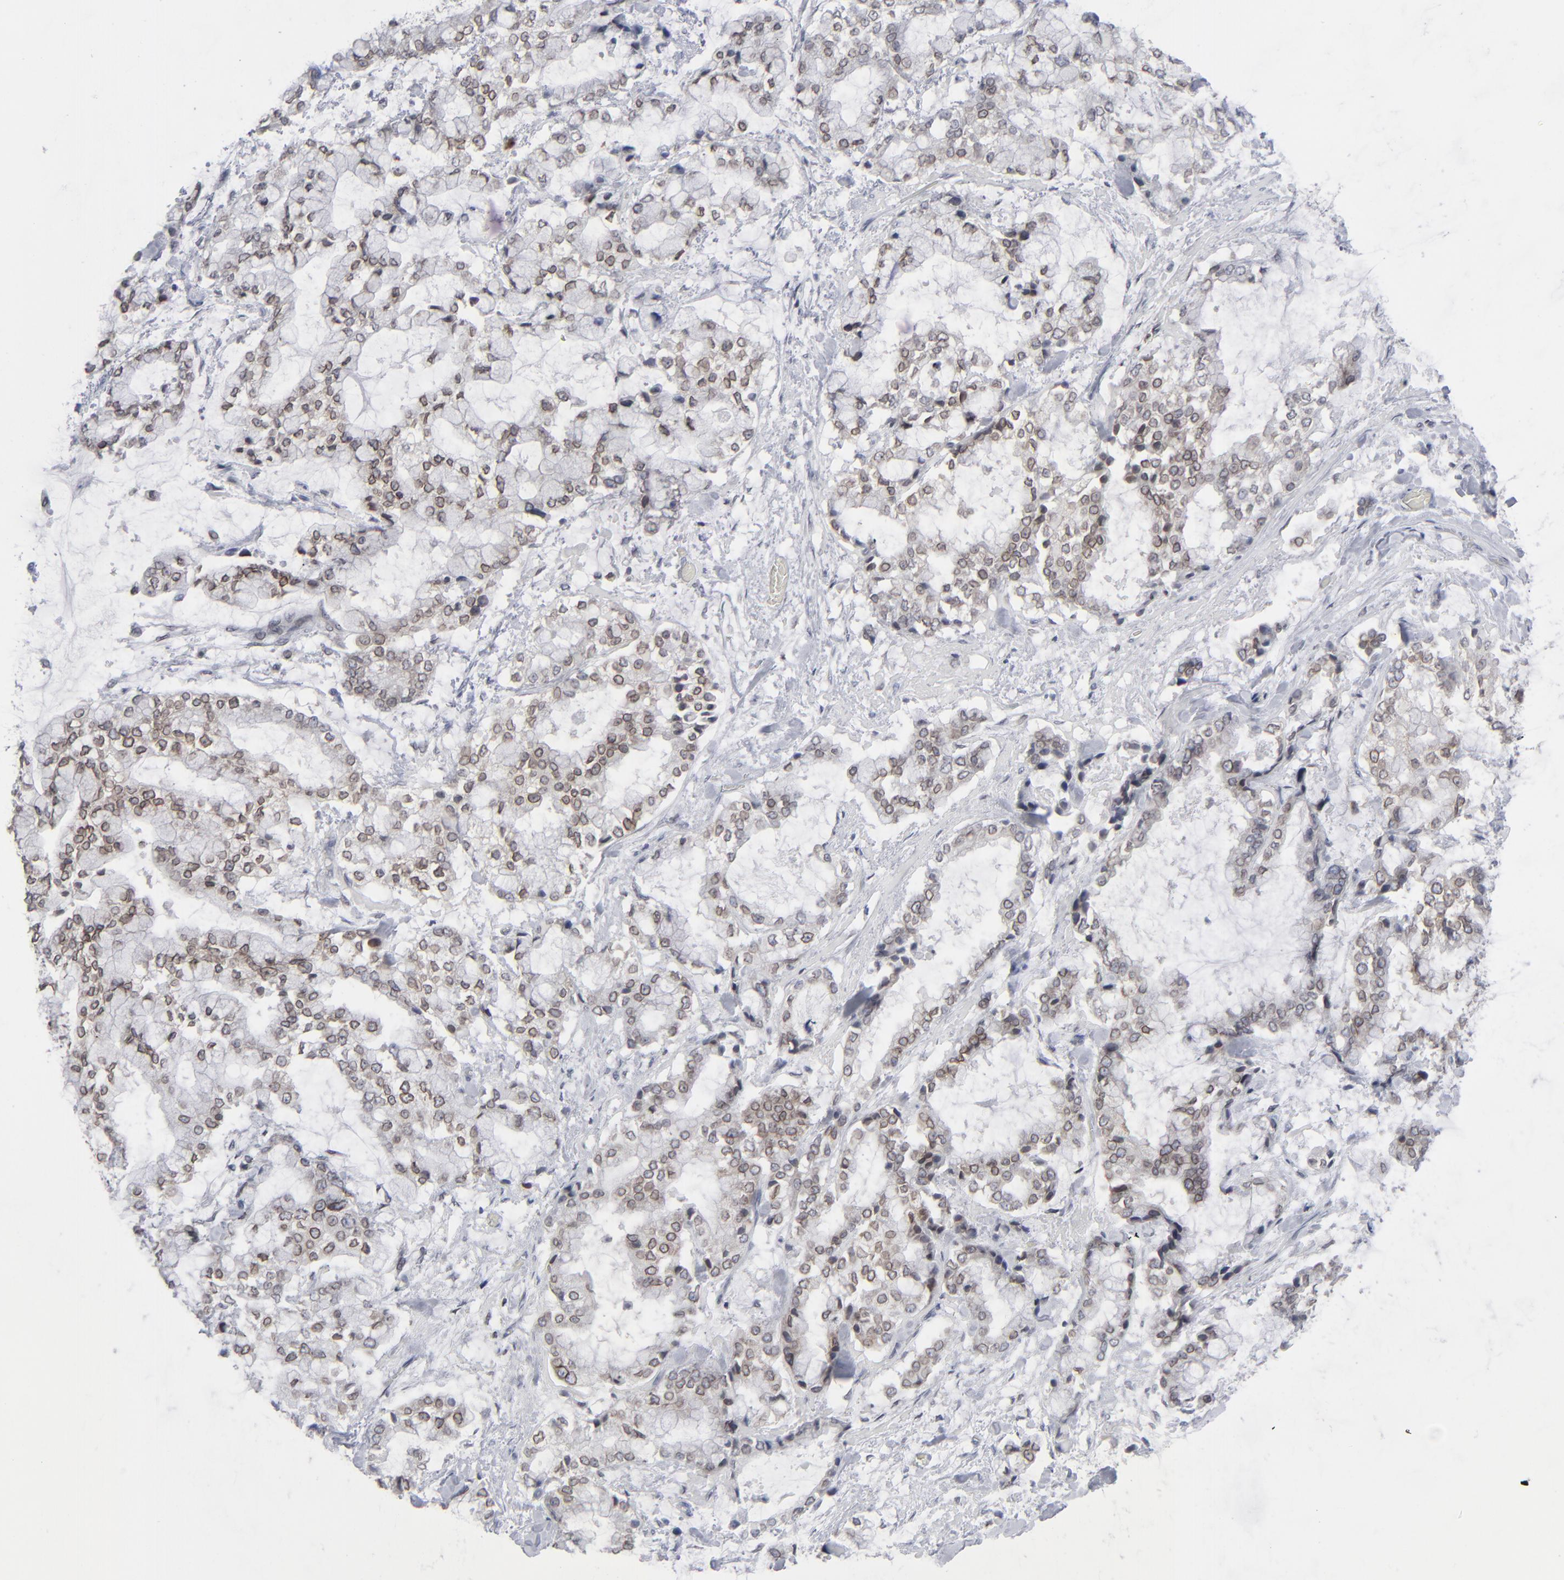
{"staining": {"intensity": "weak", "quantity": ">75%", "location": "nuclear"}, "tissue": "stomach cancer", "cell_type": "Tumor cells", "image_type": "cancer", "snomed": [{"axis": "morphology", "description": "Normal tissue, NOS"}, {"axis": "morphology", "description": "Adenocarcinoma, NOS"}, {"axis": "topography", "description": "Stomach, upper"}, {"axis": "topography", "description": "Stomach"}], "caption": "A brown stain shows weak nuclear staining of a protein in human stomach cancer tumor cells.", "gene": "NUP88", "patient": {"sex": "male", "age": 76}}